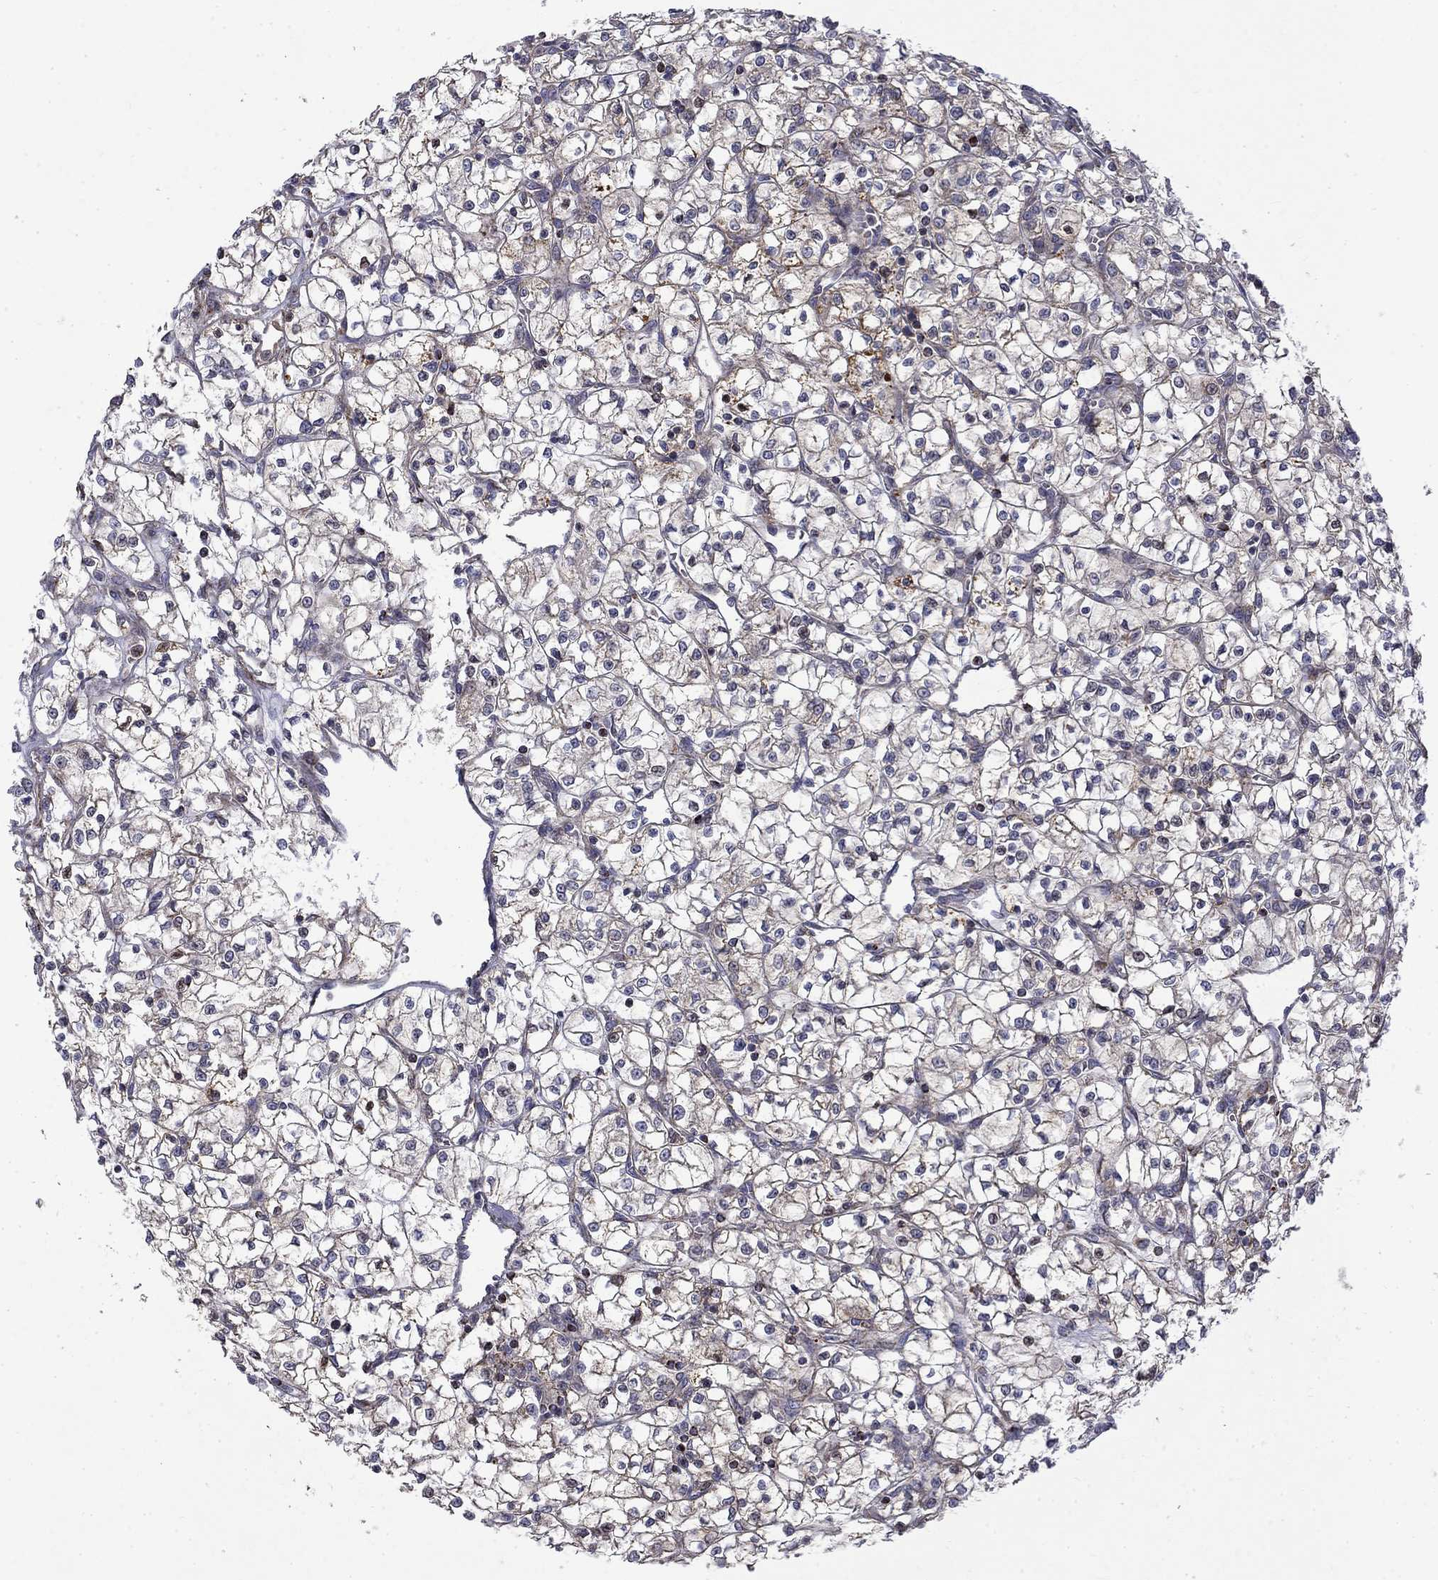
{"staining": {"intensity": "moderate", "quantity": "<25%", "location": "cytoplasmic/membranous"}, "tissue": "renal cancer", "cell_type": "Tumor cells", "image_type": "cancer", "snomed": [{"axis": "morphology", "description": "Adenocarcinoma, NOS"}, {"axis": "topography", "description": "Kidney"}], "caption": "Protein staining displays moderate cytoplasmic/membranous staining in approximately <25% of tumor cells in renal cancer.", "gene": "PCBP3", "patient": {"sex": "female", "age": 64}}